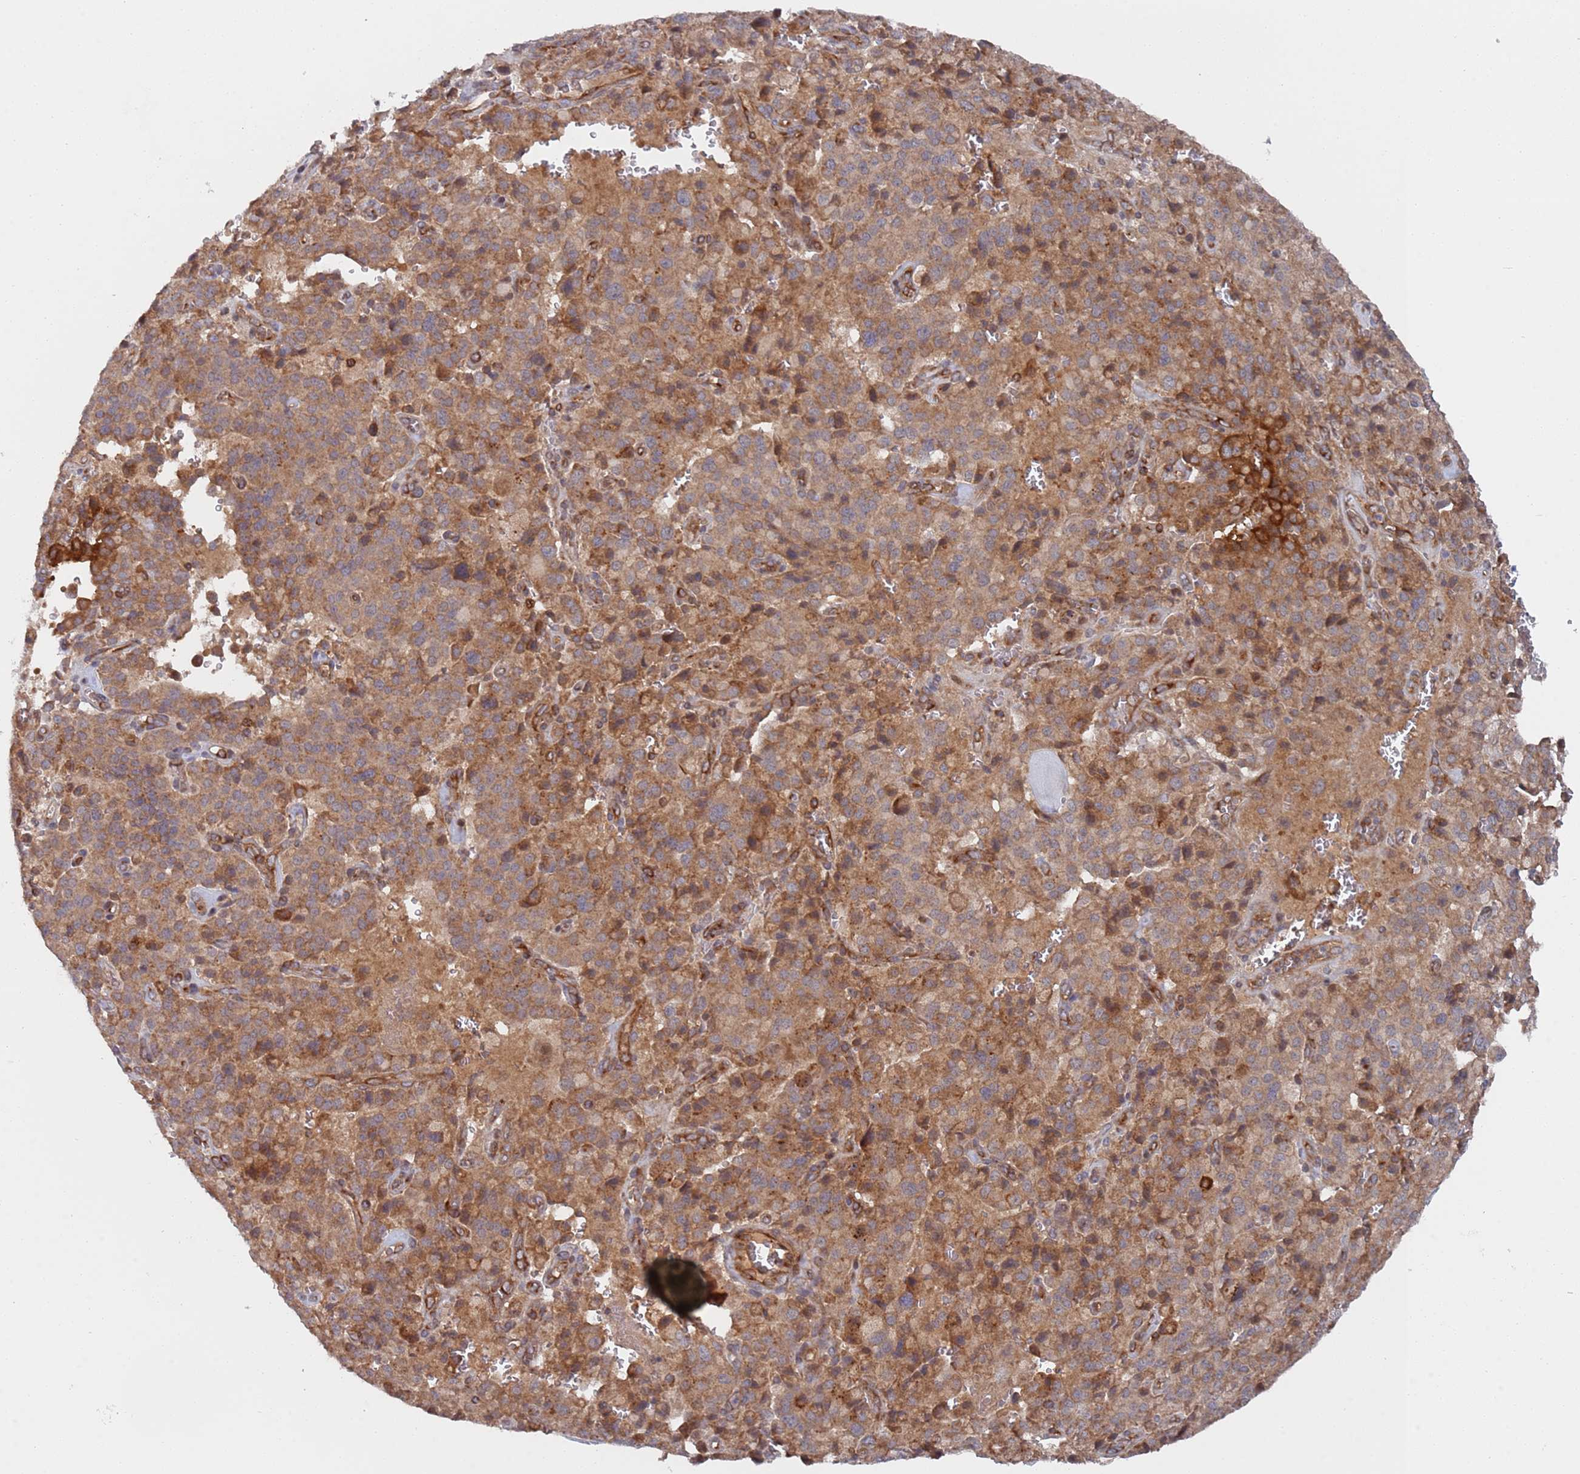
{"staining": {"intensity": "moderate", "quantity": ">75%", "location": "cytoplasmic/membranous"}, "tissue": "pancreatic cancer", "cell_type": "Tumor cells", "image_type": "cancer", "snomed": [{"axis": "morphology", "description": "Adenocarcinoma, NOS"}, {"axis": "topography", "description": "Pancreas"}], "caption": "Pancreatic cancer (adenocarcinoma) tissue exhibits moderate cytoplasmic/membranous expression in approximately >75% of tumor cells", "gene": "DDX60", "patient": {"sex": "male", "age": 65}}